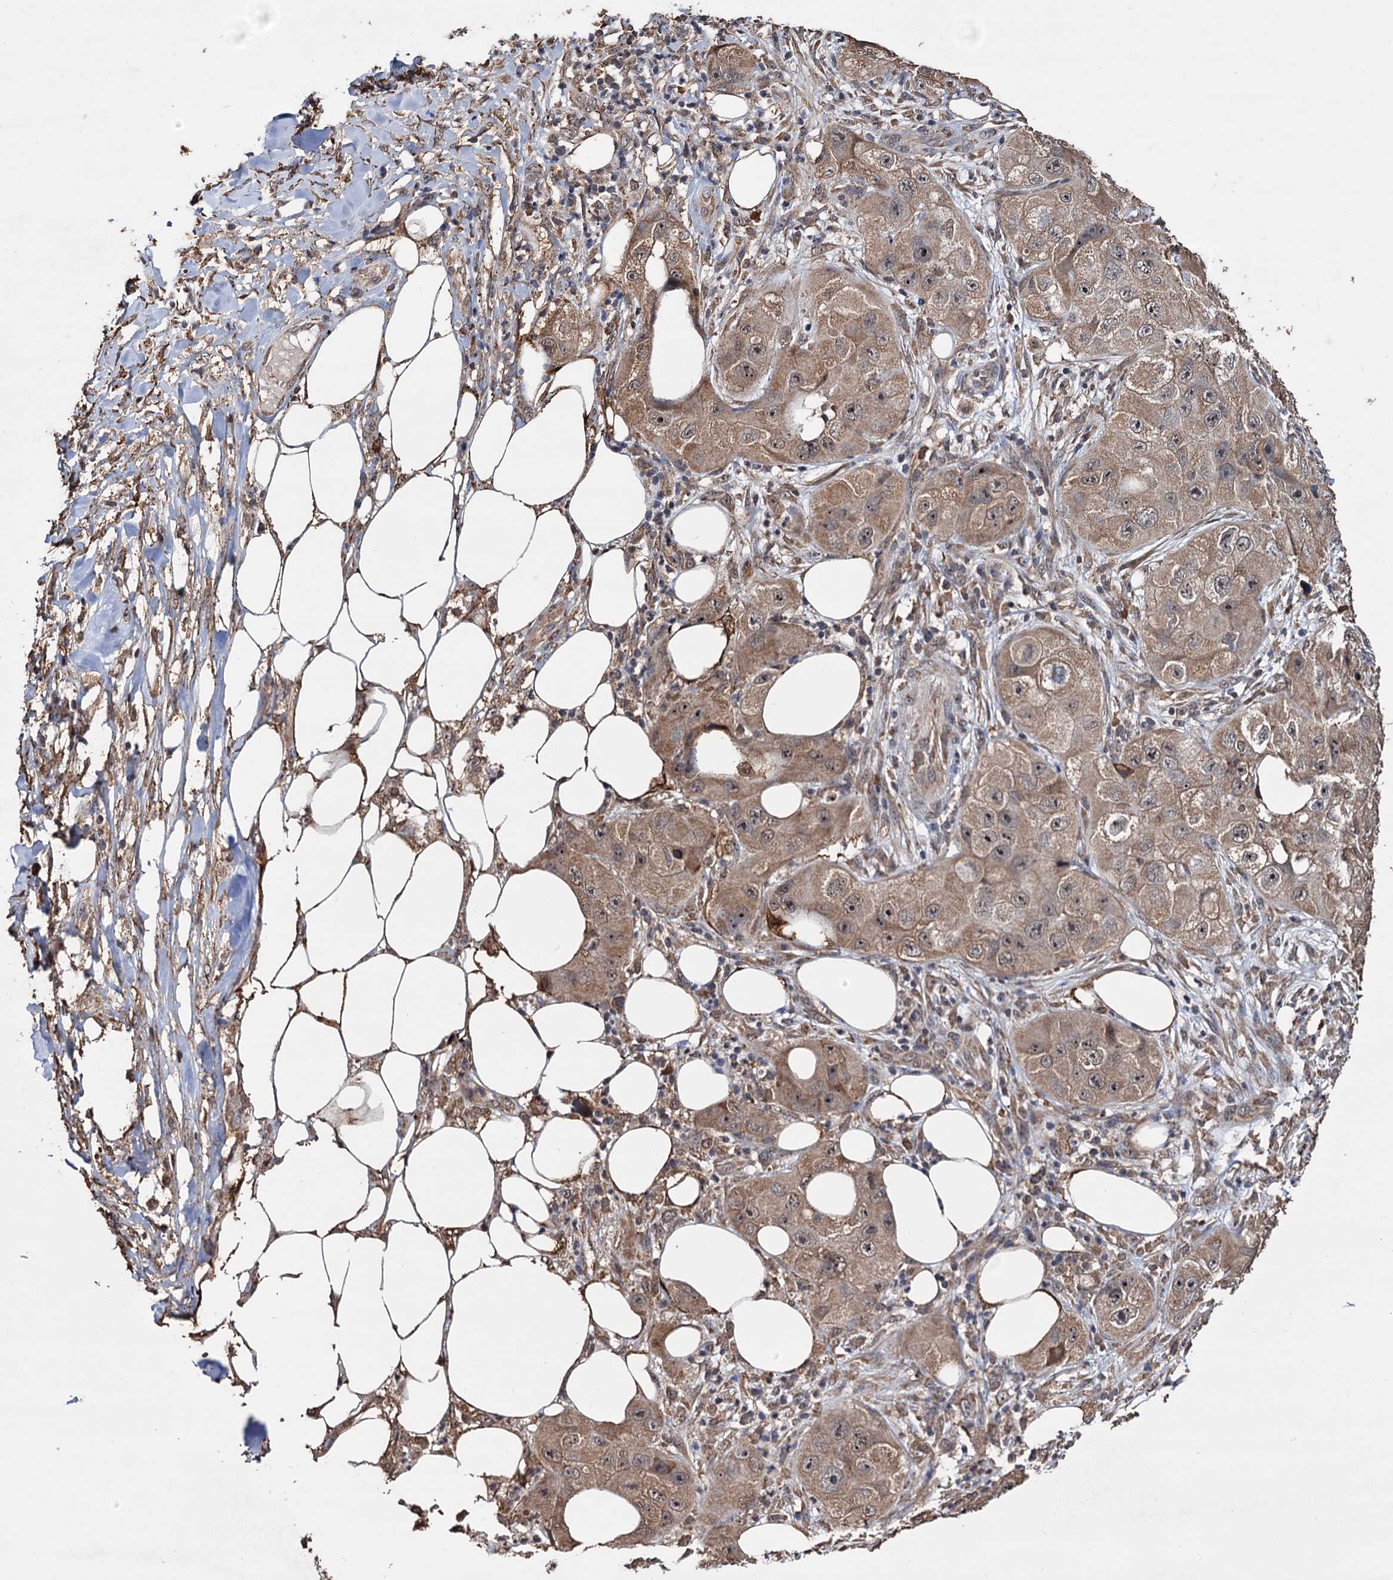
{"staining": {"intensity": "weak", "quantity": ">75%", "location": "cytoplasmic/membranous"}, "tissue": "skin cancer", "cell_type": "Tumor cells", "image_type": "cancer", "snomed": [{"axis": "morphology", "description": "Squamous cell carcinoma, NOS"}, {"axis": "topography", "description": "Skin"}, {"axis": "topography", "description": "Subcutis"}], "caption": "Immunohistochemical staining of skin cancer displays weak cytoplasmic/membranous protein positivity in approximately >75% of tumor cells.", "gene": "TBC1D12", "patient": {"sex": "male", "age": 73}}